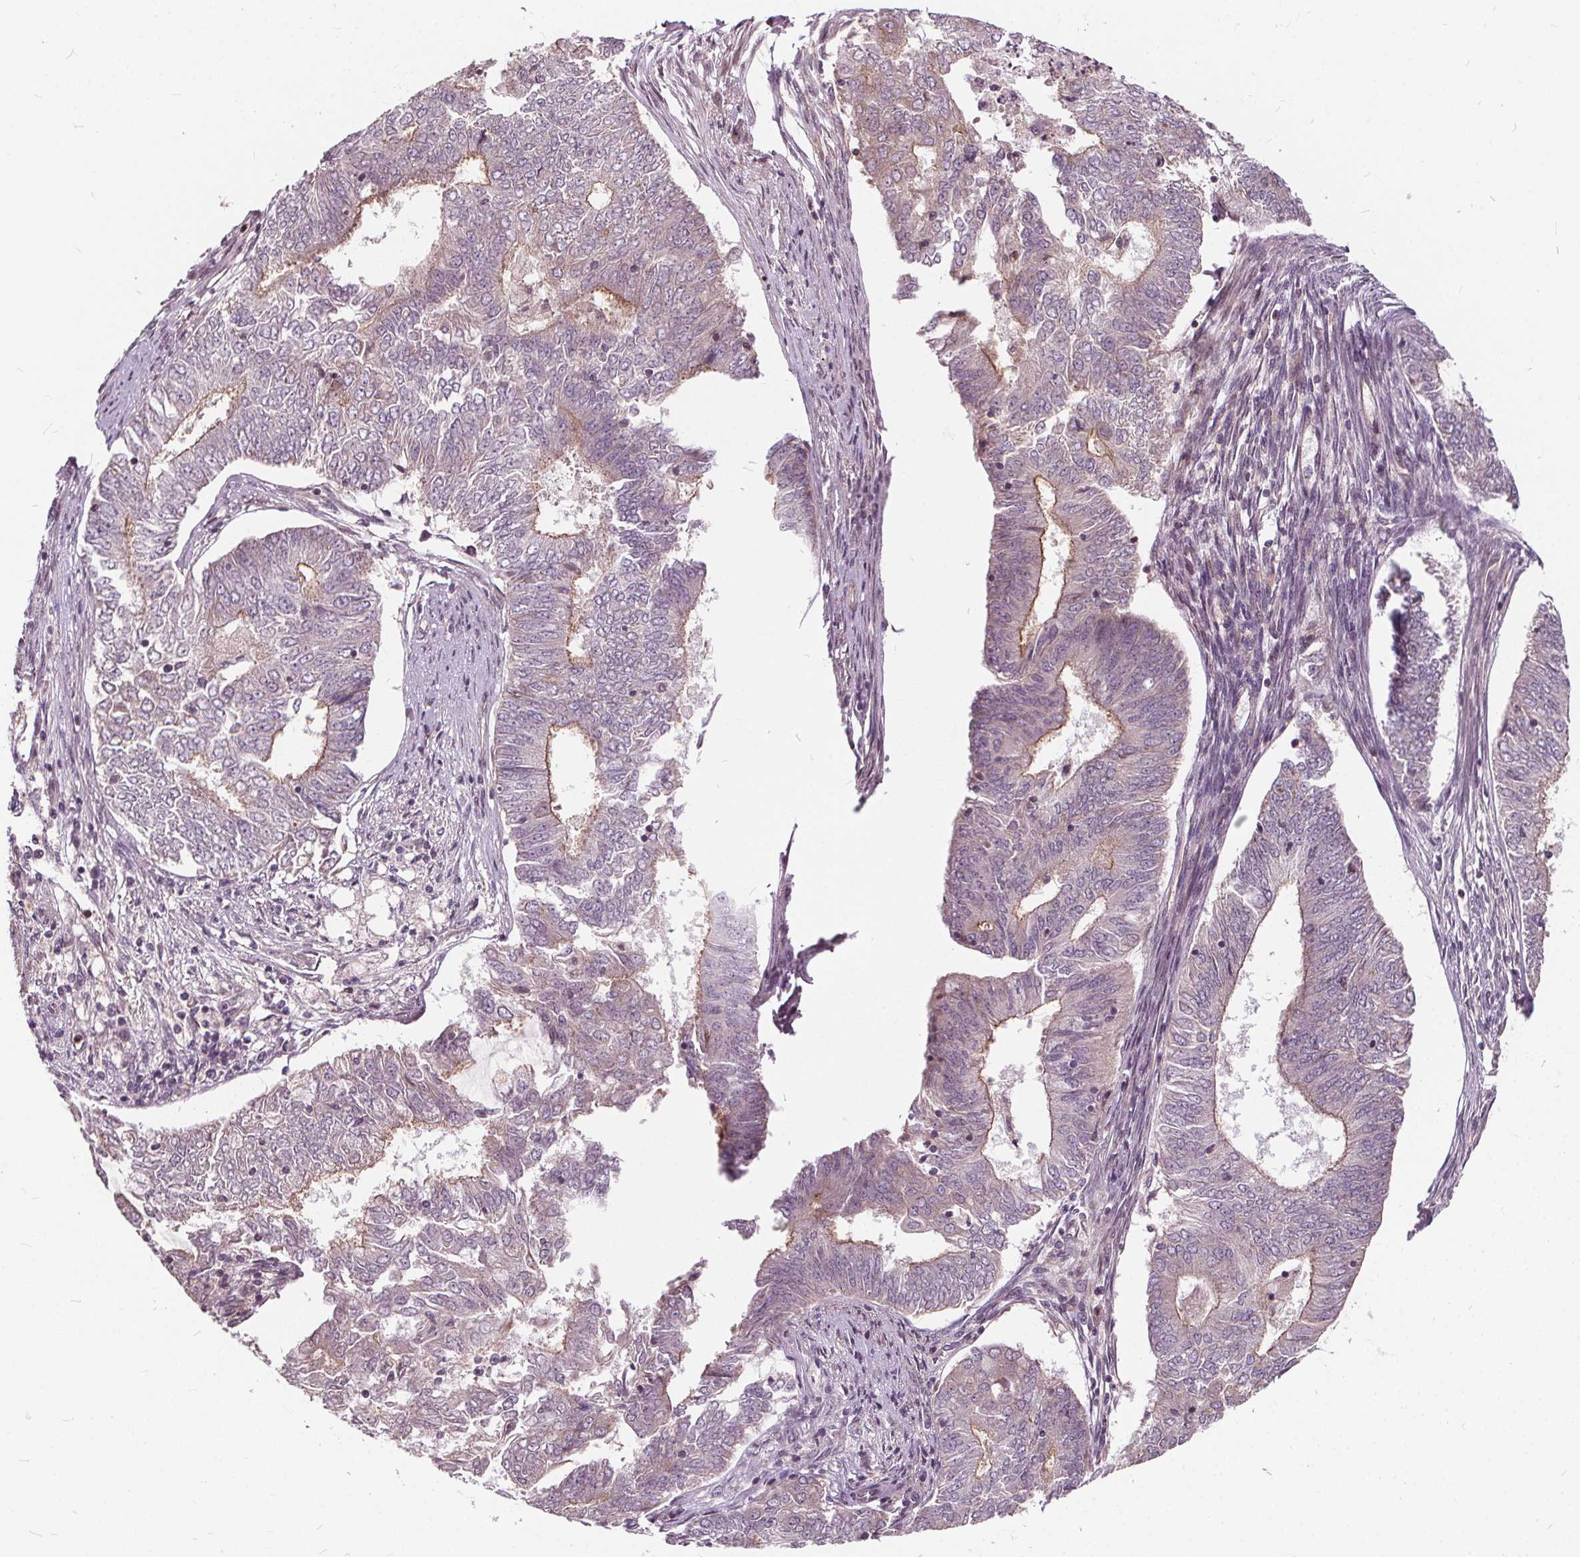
{"staining": {"intensity": "moderate", "quantity": "<25%", "location": "cytoplasmic/membranous"}, "tissue": "endometrial cancer", "cell_type": "Tumor cells", "image_type": "cancer", "snomed": [{"axis": "morphology", "description": "Adenocarcinoma, NOS"}, {"axis": "topography", "description": "Endometrium"}], "caption": "A photomicrograph of endometrial adenocarcinoma stained for a protein demonstrates moderate cytoplasmic/membranous brown staining in tumor cells.", "gene": "INPP5E", "patient": {"sex": "female", "age": 62}}